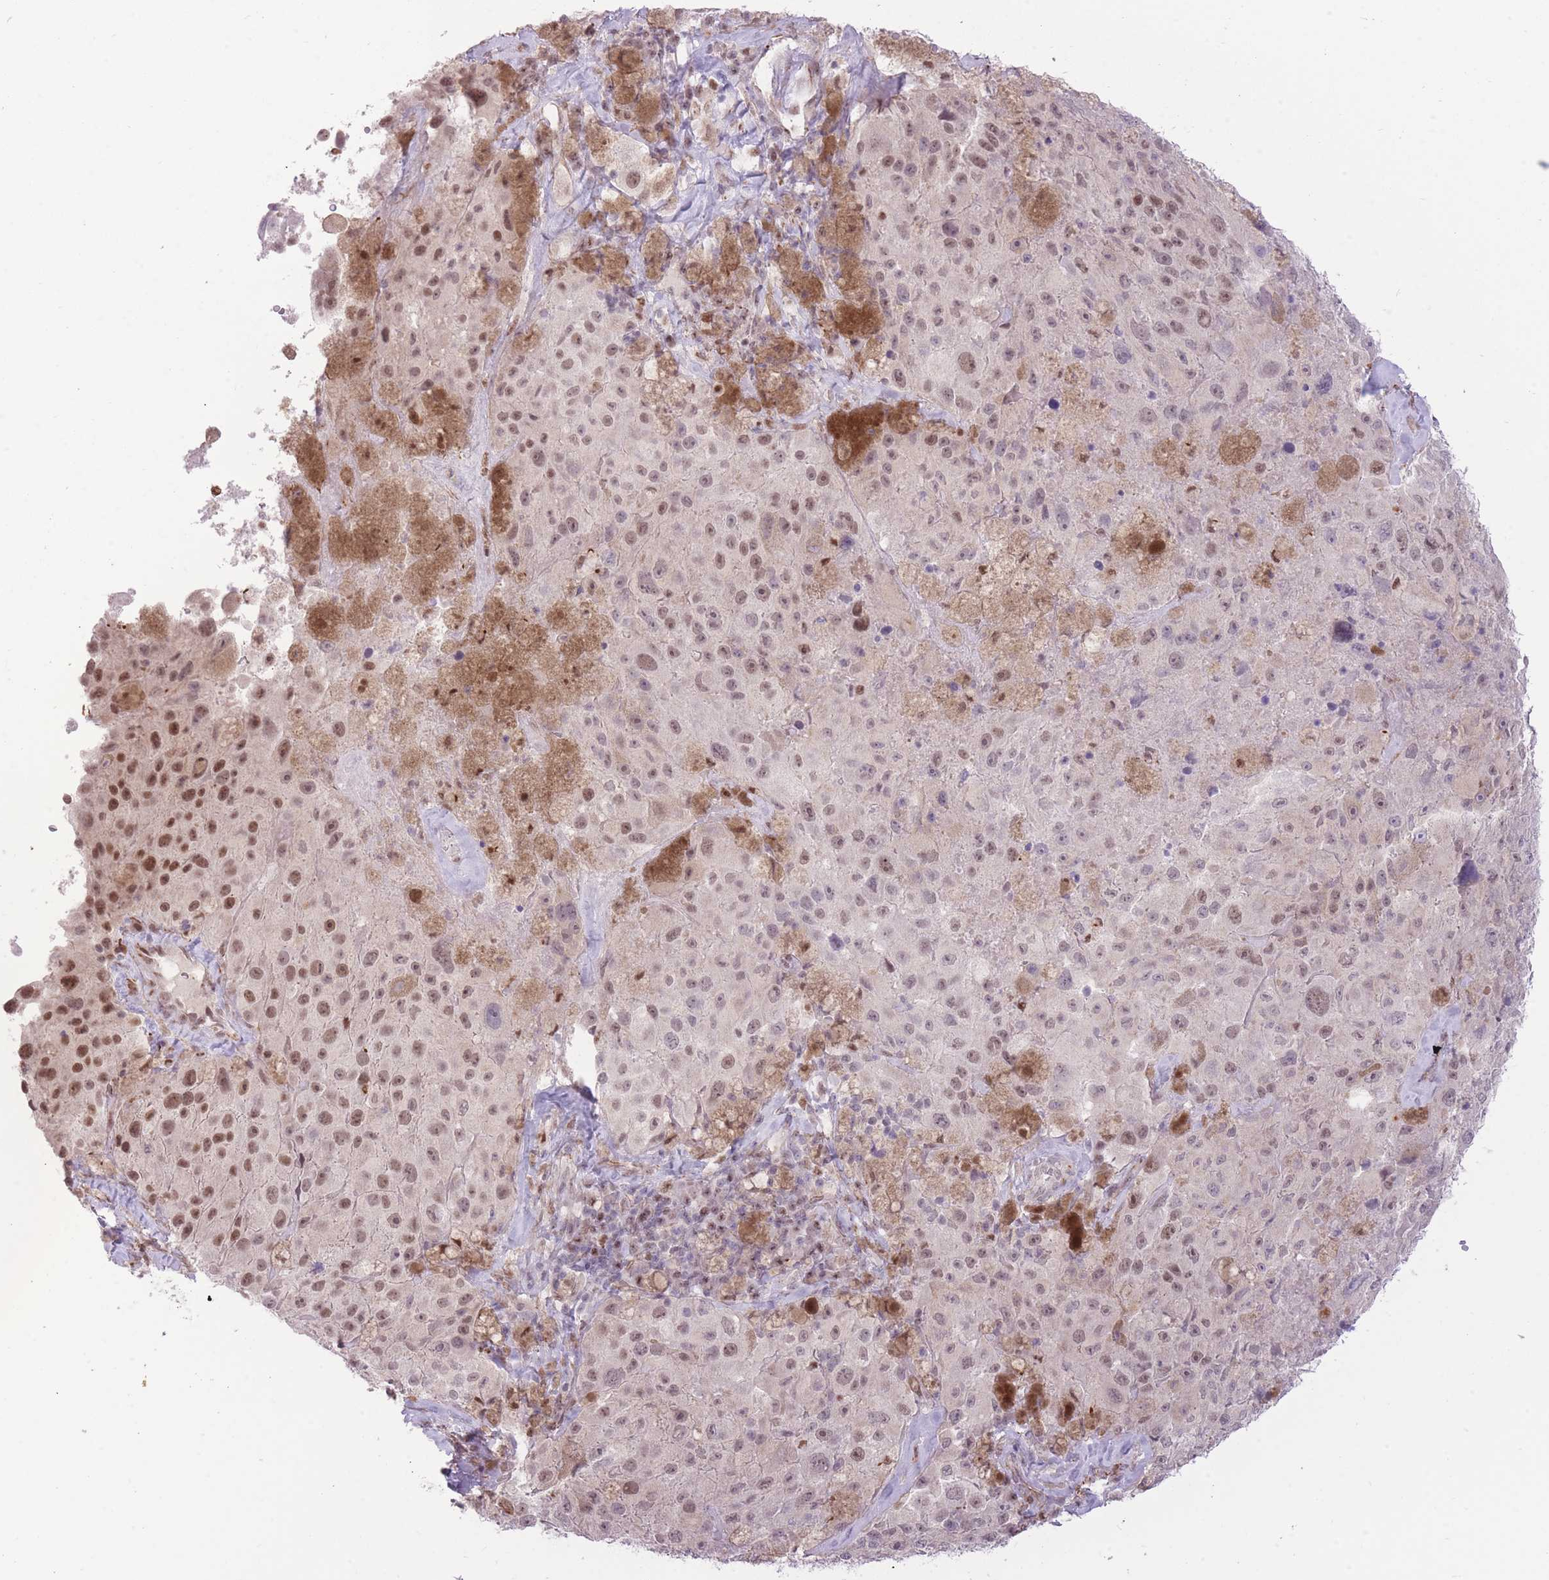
{"staining": {"intensity": "moderate", "quantity": ">75%", "location": "nuclear"}, "tissue": "melanoma", "cell_type": "Tumor cells", "image_type": "cancer", "snomed": [{"axis": "morphology", "description": "Malignant melanoma, Metastatic site"}, {"axis": "topography", "description": "Lymph node"}], "caption": "Human malignant melanoma (metastatic site) stained with a protein marker reveals moderate staining in tumor cells.", "gene": "ELL", "patient": {"sex": "male", "age": 62}}